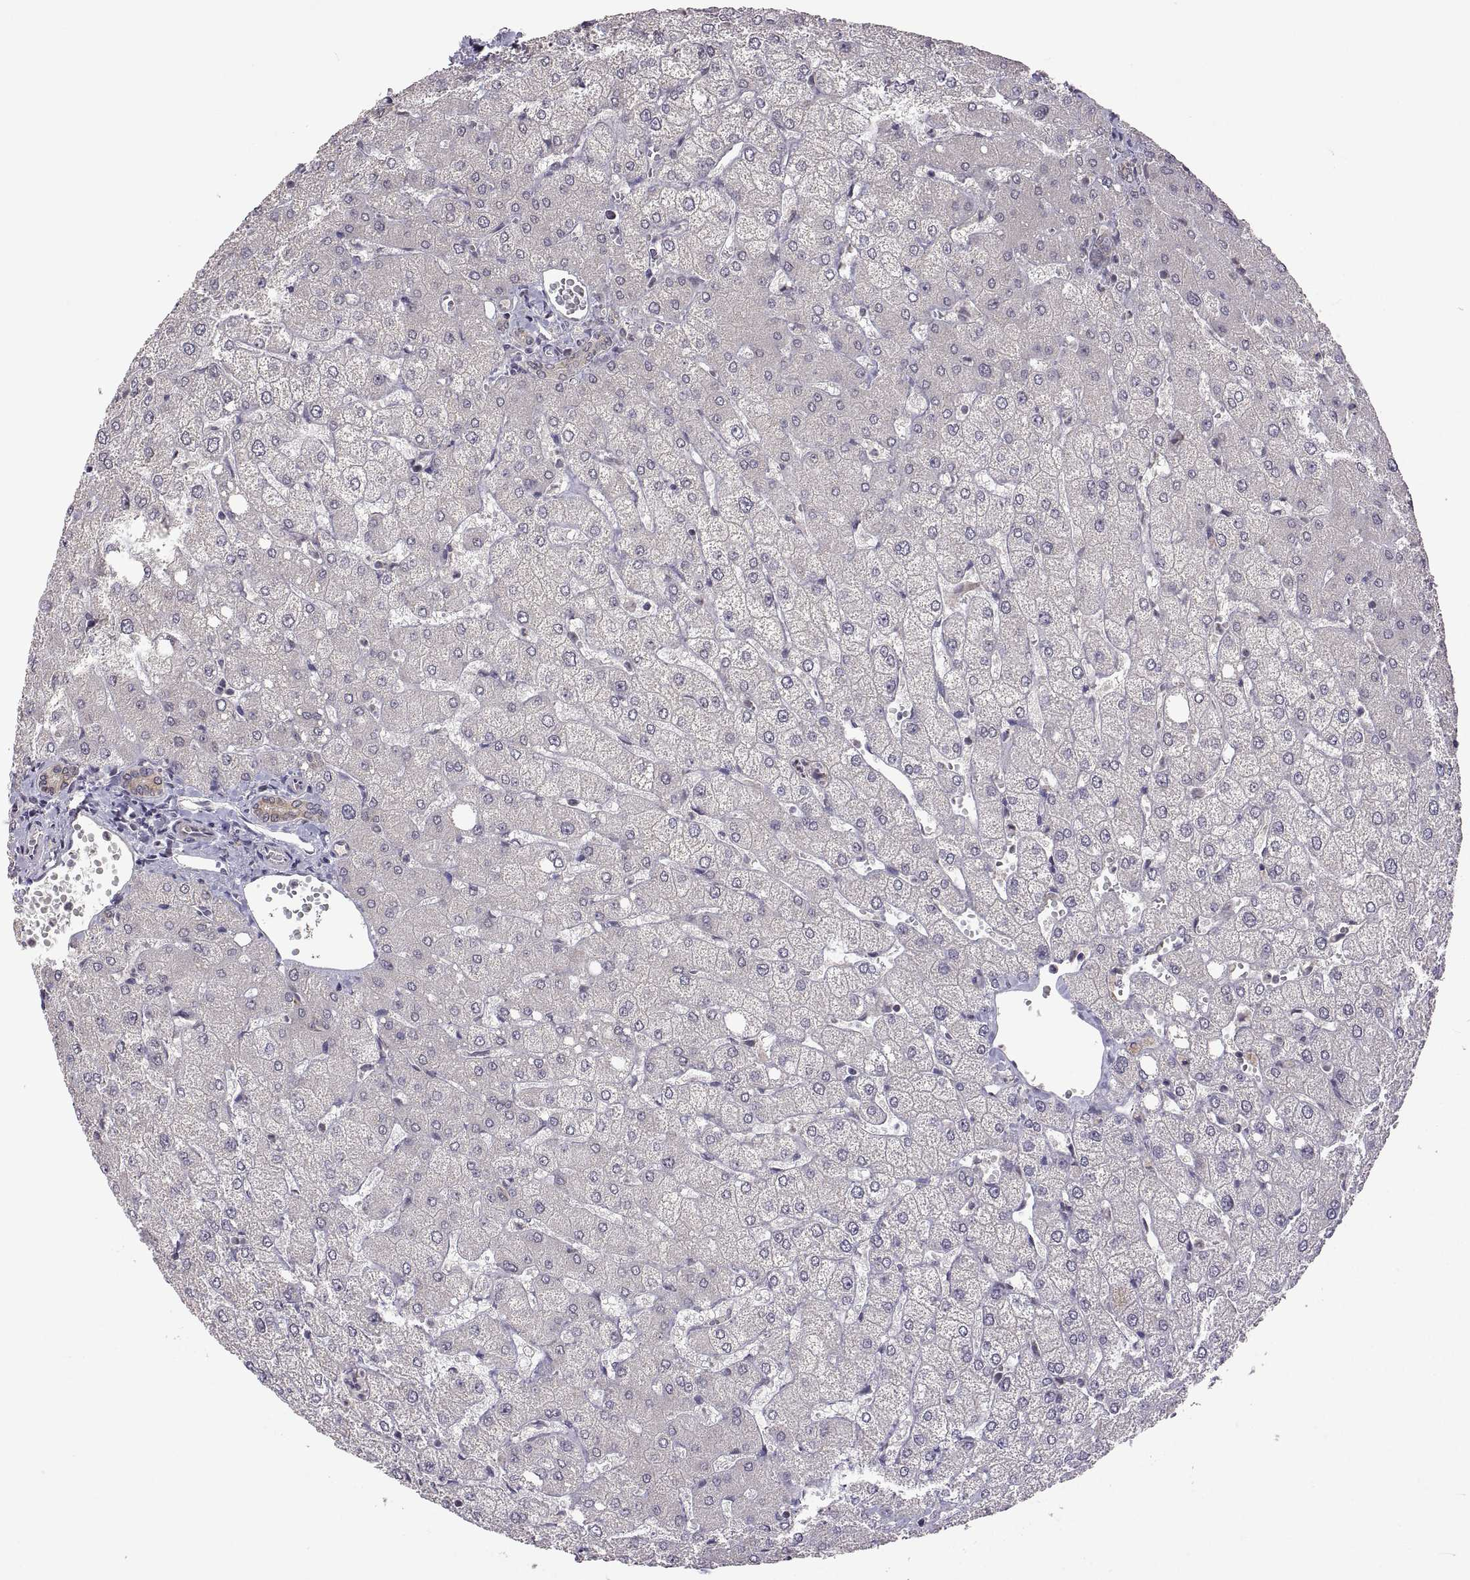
{"staining": {"intensity": "negative", "quantity": "none", "location": "none"}, "tissue": "liver", "cell_type": "Cholangiocytes", "image_type": "normal", "snomed": [{"axis": "morphology", "description": "Normal tissue, NOS"}, {"axis": "topography", "description": "Liver"}], "caption": "This is a photomicrograph of IHC staining of unremarkable liver, which shows no staining in cholangiocytes.", "gene": "LAMA1", "patient": {"sex": "female", "age": 54}}